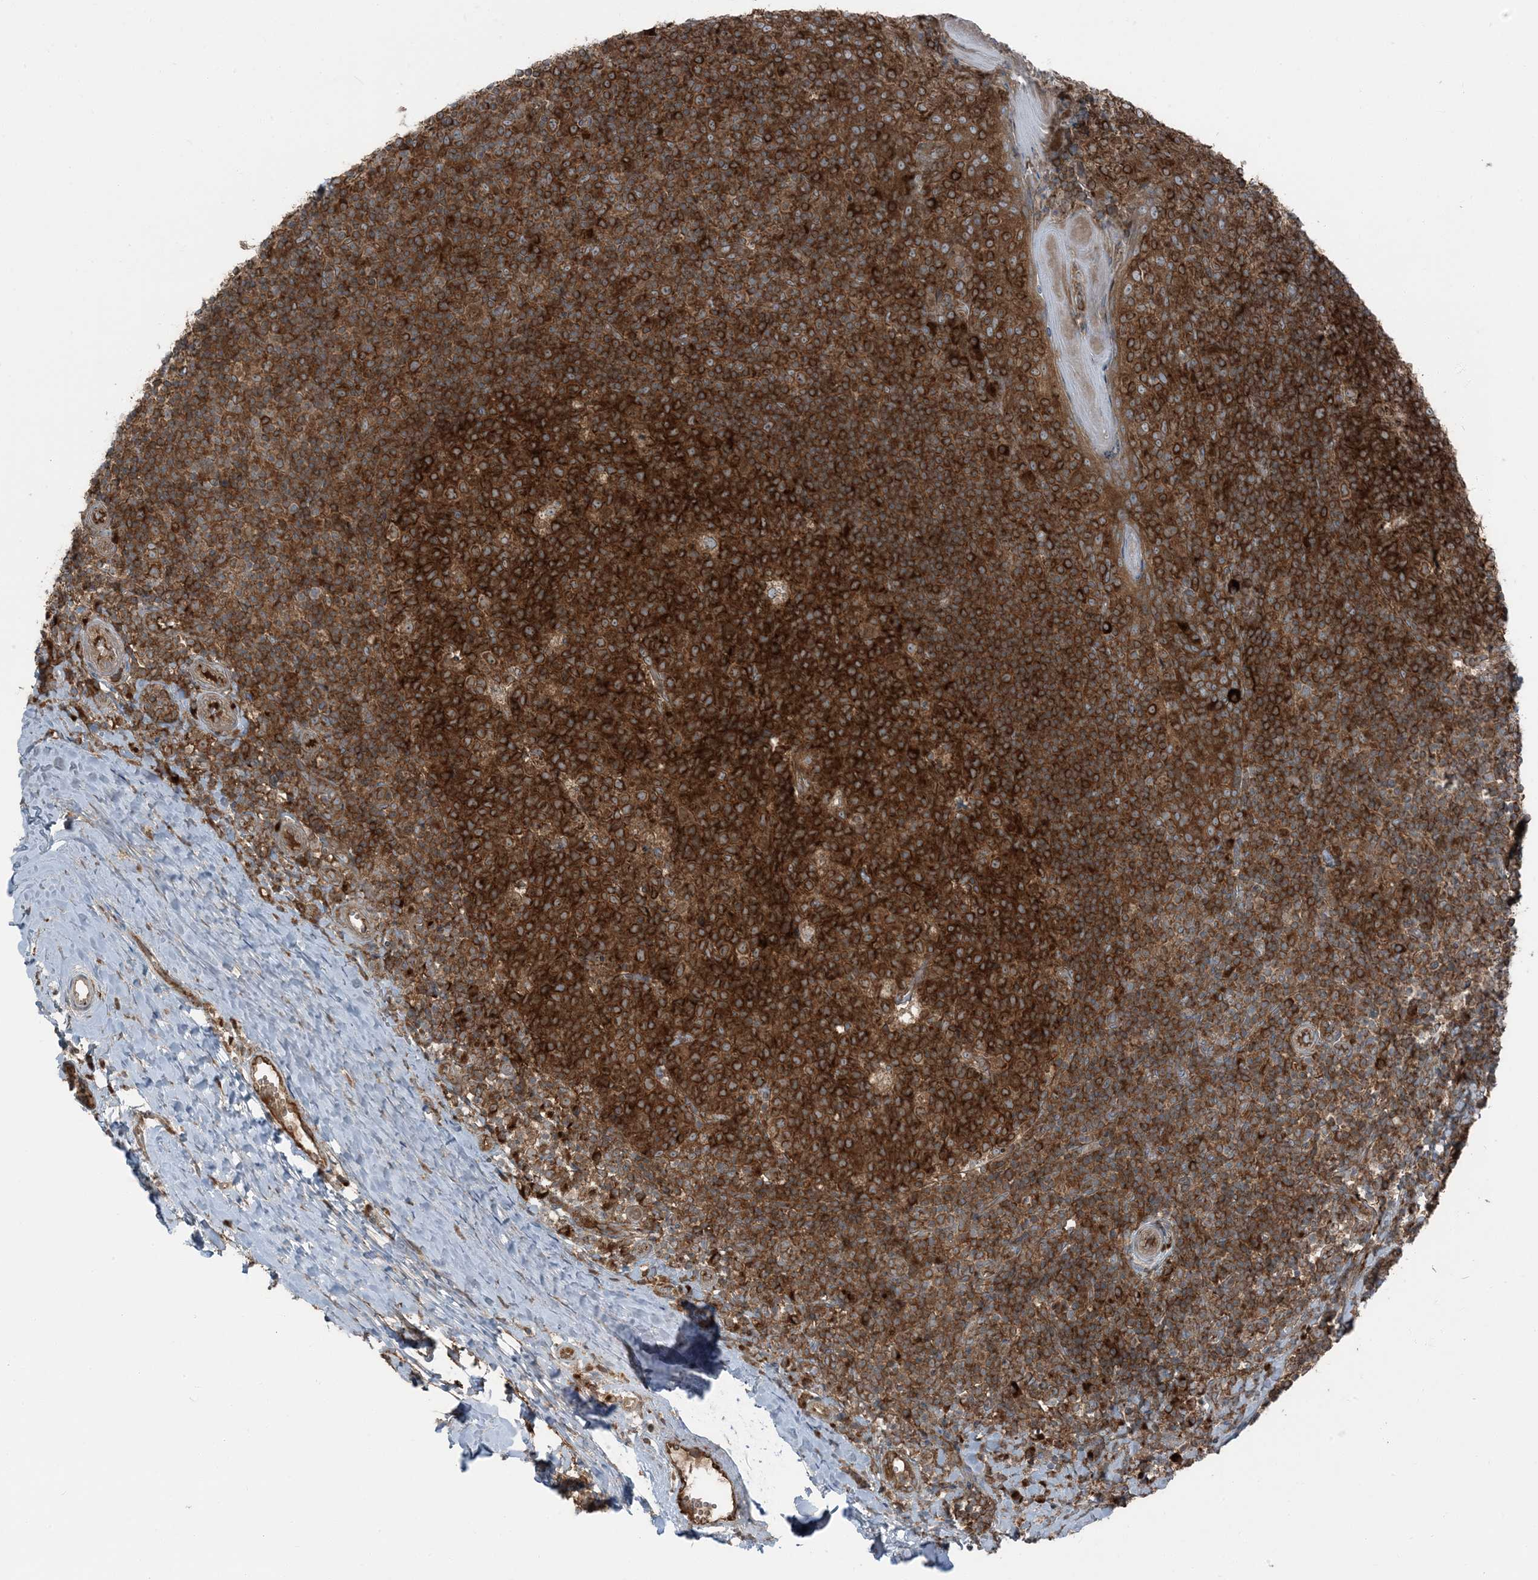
{"staining": {"intensity": "strong", "quantity": ">75%", "location": "cytoplasmic/membranous"}, "tissue": "tonsil", "cell_type": "Germinal center cells", "image_type": "normal", "snomed": [{"axis": "morphology", "description": "Normal tissue, NOS"}, {"axis": "topography", "description": "Tonsil"}], "caption": "A high amount of strong cytoplasmic/membranous staining is identified in about >75% of germinal center cells in unremarkable tonsil. Immunohistochemistry (ihc) stains the protein in brown and the nuclei are stained blue.", "gene": "RAB3GAP1", "patient": {"sex": "female", "age": 19}}